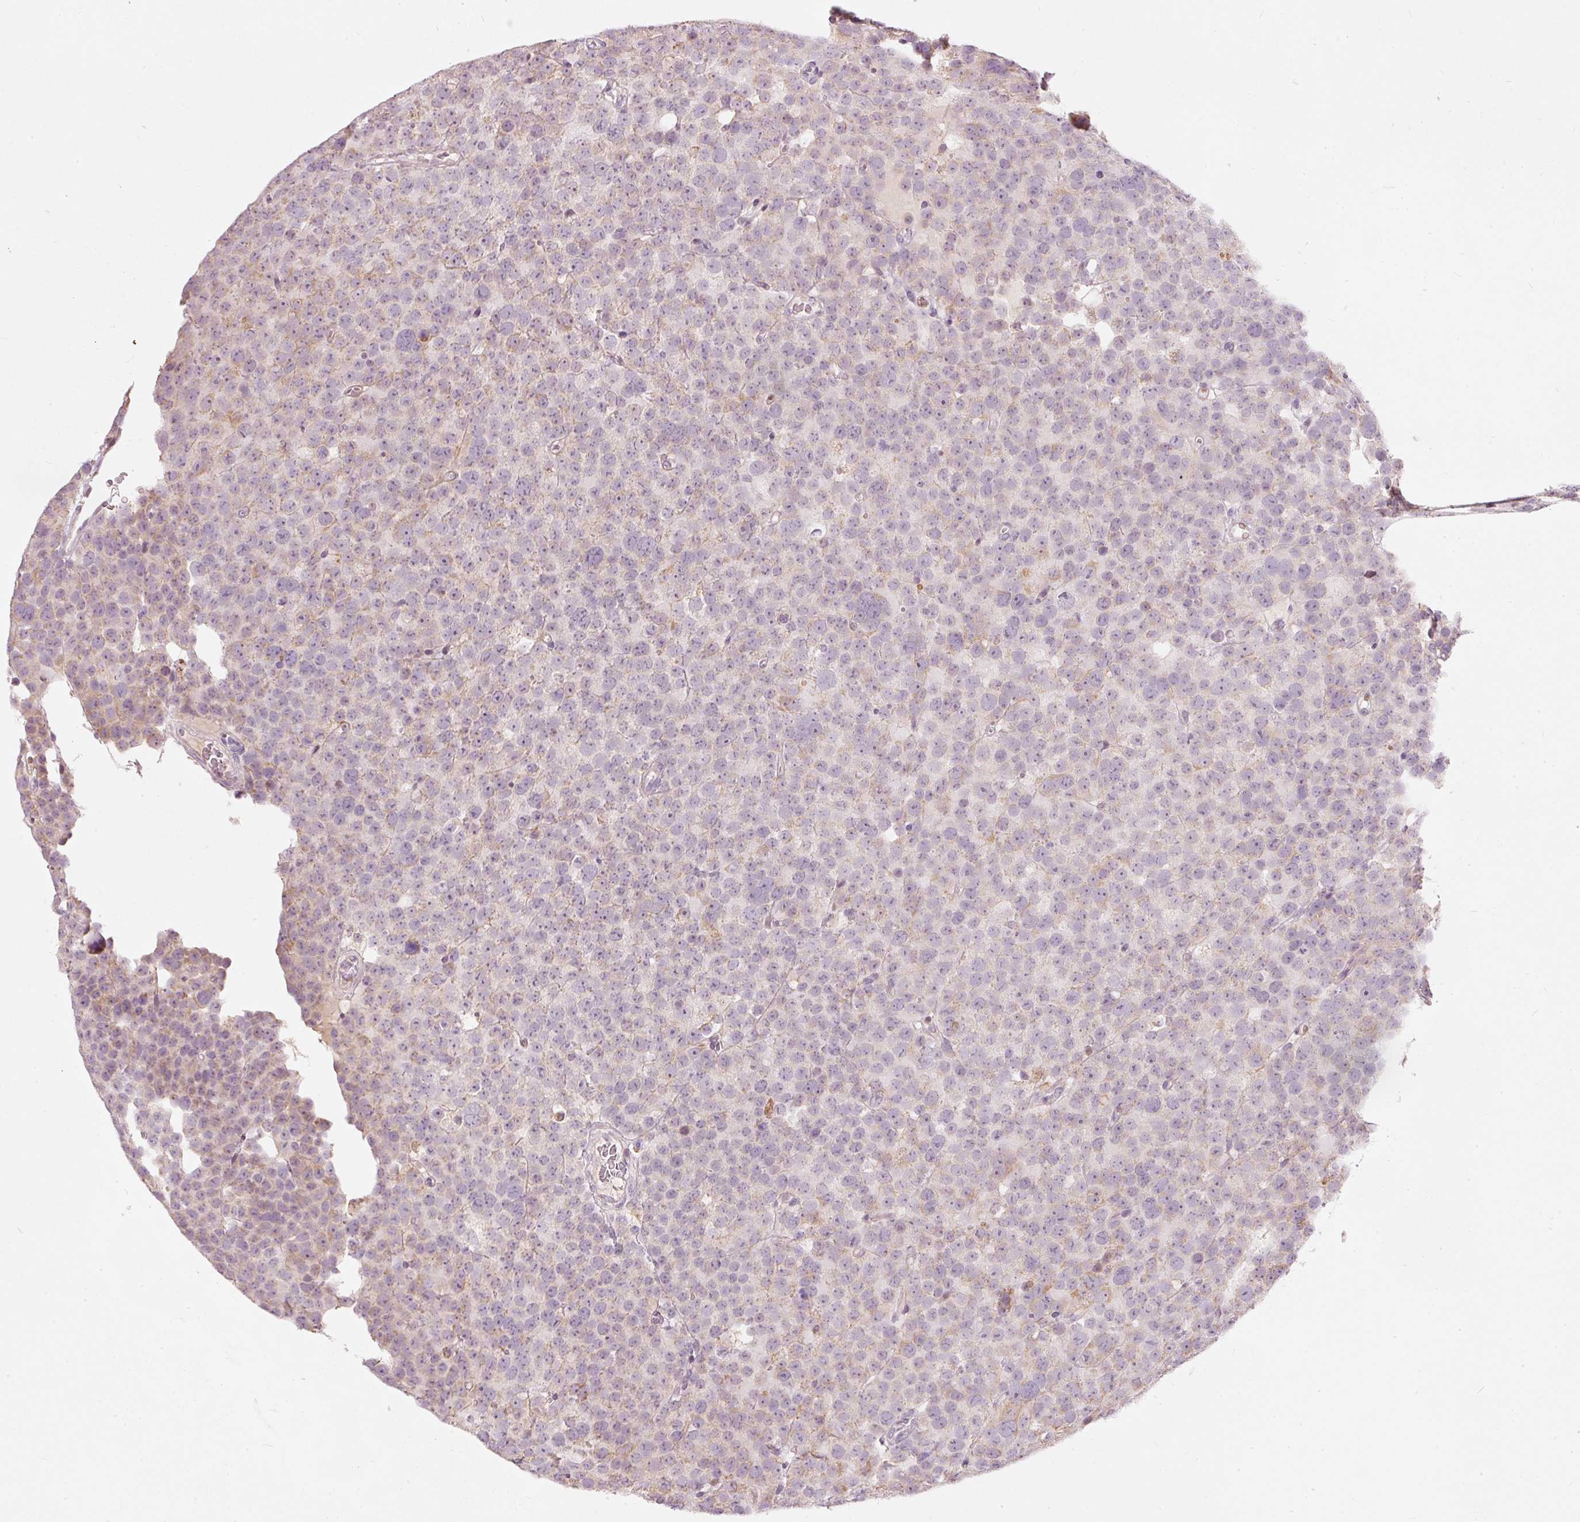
{"staining": {"intensity": "weak", "quantity": "<25%", "location": "cytoplasmic/membranous"}, "tissue": "testis cancer", "cell_type": "Tumor cells", "image_type": "cancer", "snomed": [{"axis": "morphology", "description": "Seminoma, NOS"}, {"axis": "topography", "description": "Testis"}], "caption": "IHC photomicrograph of human testis cancer stained for a protein (brown), which displays no positivity in tumor cells.", "gene": "RNF39", "patient": {"sex": "male", "age": 71}}